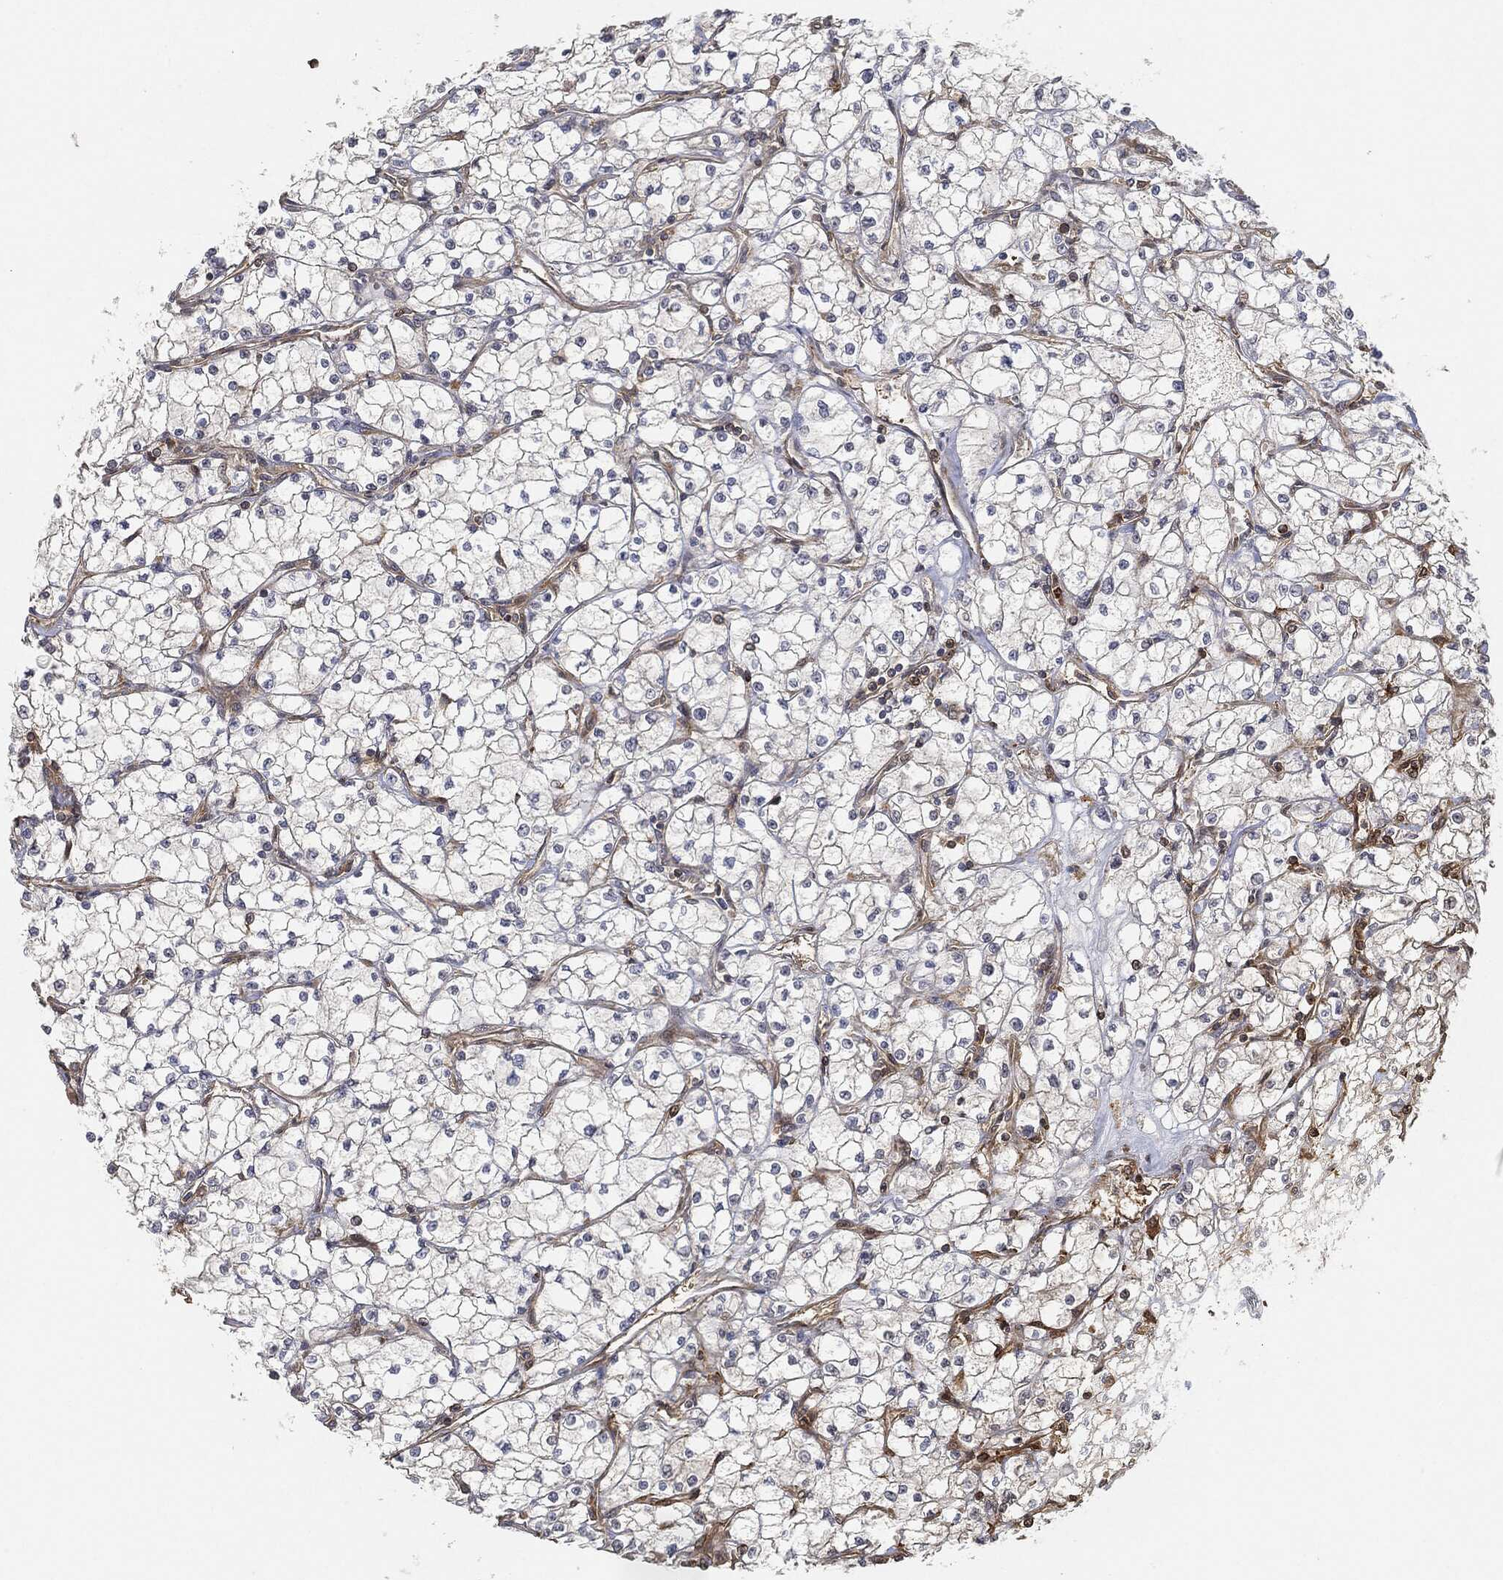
{"staining": {"intensity": "negative", "quantity": "none", "location": "none"}, "tissue": "renal cancer", "cell_type": "Tumor cells", "image_type": "cancer", "snomed": [{"axis": "morphology", "description": "Adenocarcinoma, NOS"}, {"axis": "topography", "description": "Kidney"}], "caption": "Image shows no significant protein expression in tumor cells of renal cancer (adenocarcinoma).", "gene": "TPT1", "patient": {"sex": "male", "age": 67}}